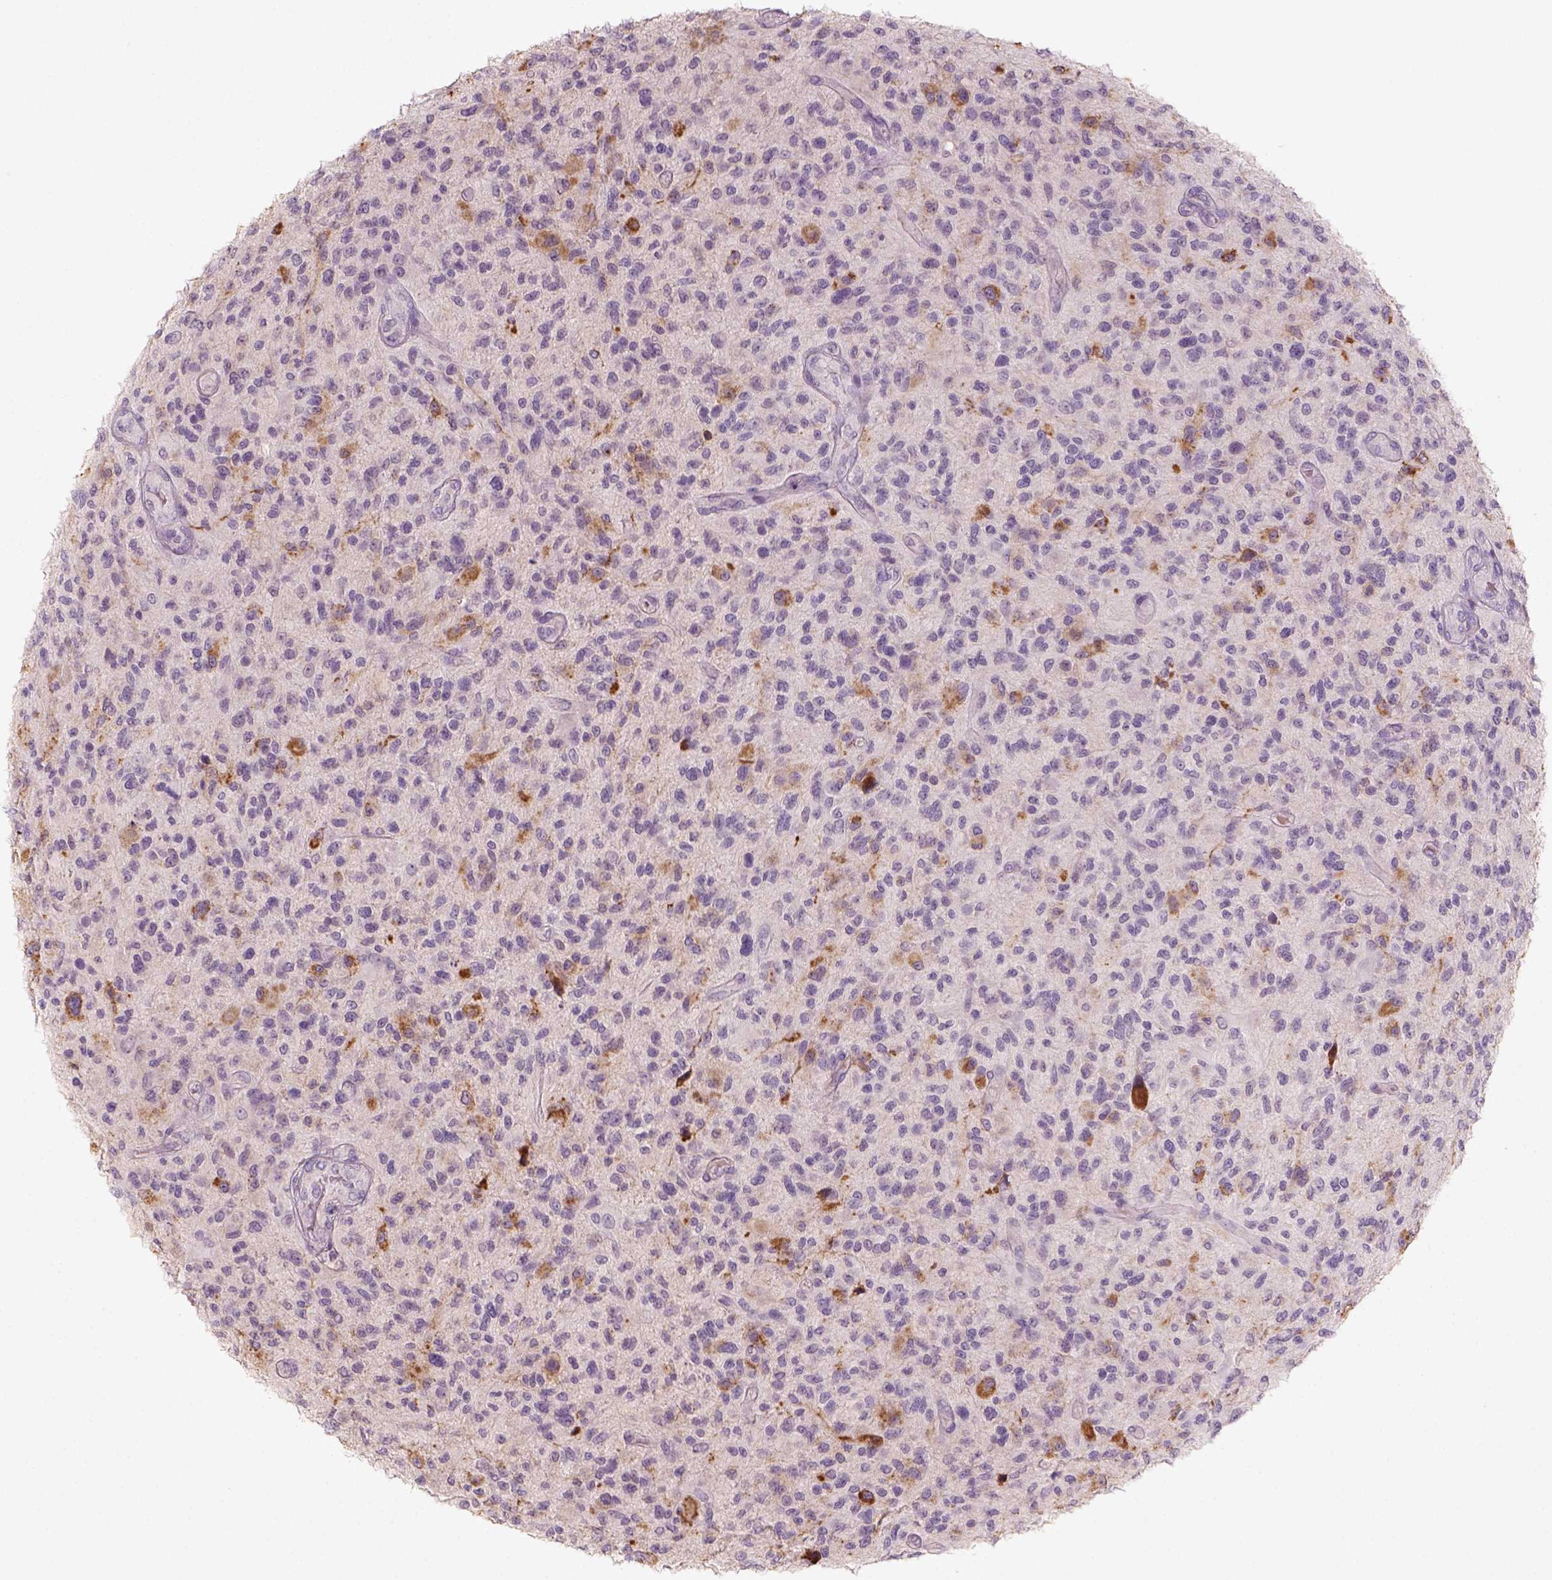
{"staining": {"intensity": "negative", "quantity": "none", "location": "none"}, "tissue": "glioma", "cell_type": "Tumor cells", "image_type": "cancer", "snomed": [{"axis": "morphology", "description": "Glioma, malignant, High grade"}, {"axis": "topography", "description": "Brain"}], "caption": "Tumor cells are negative for brown protein staining in malignant high-grade glioma.", "gene": "AQP9", "patient": {"sex": "male", "age": 47}}